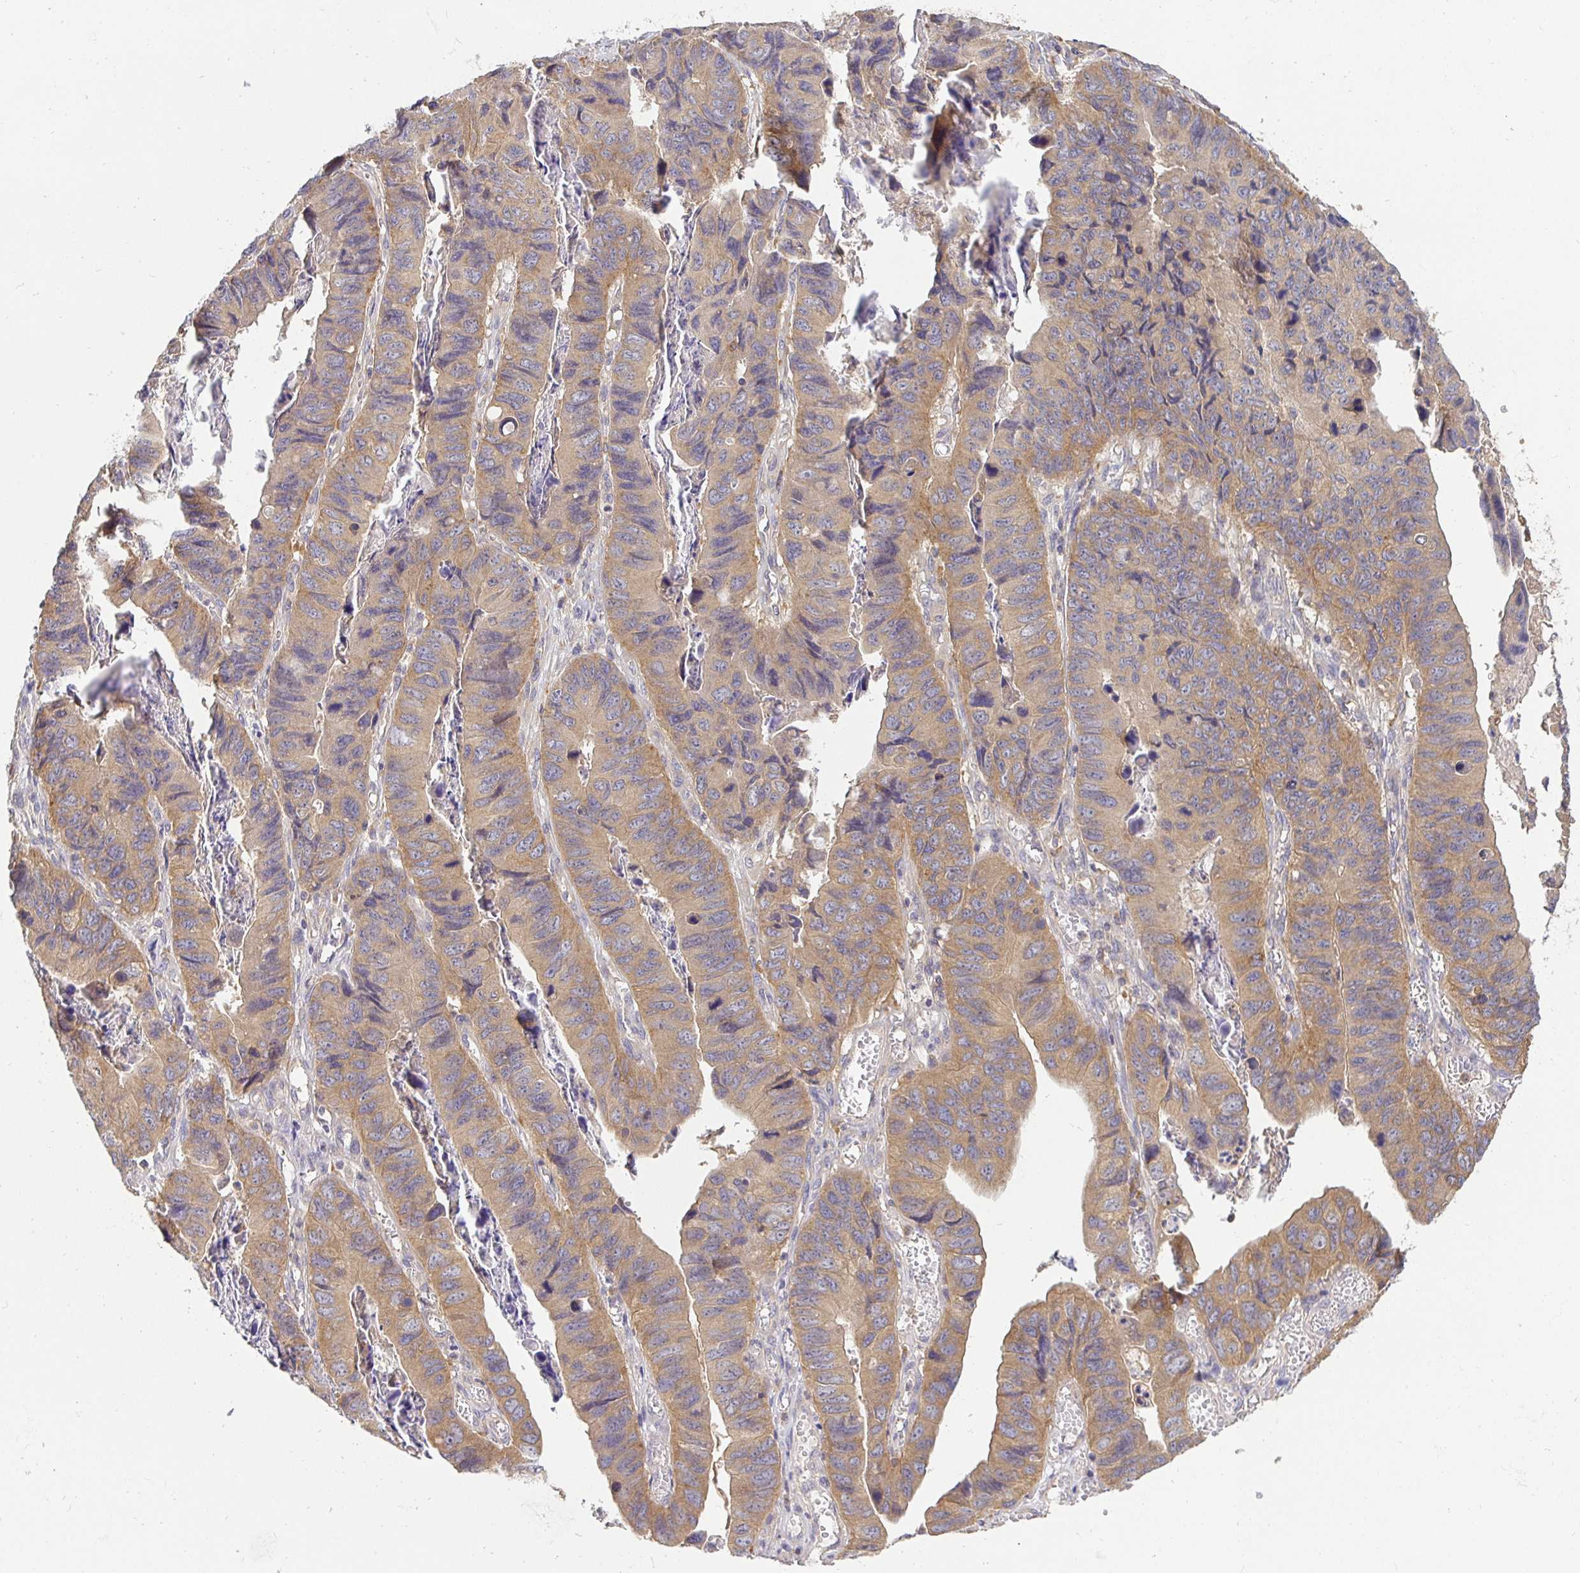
{"staining": {"intensity": "moderate", "quantity": ">75%", "location": "cytoplasmic/membranous"}, "tissue": "stomach cancer", "cell_type": "Tumor cells", "image_type": "cancer", "snomed": [{"axis": "morphology", "description": "Adenocarcinoma, NOS"}, {"axis": "topography", "description": "Stomach, lower"}], "caption": "Human adenocarcinoma (stomach) stained with a protein marker exhibits moderate staining in tumor cells.", "gene": "ATP6V1F", "patient": {"sex": "male", "age": 77}}